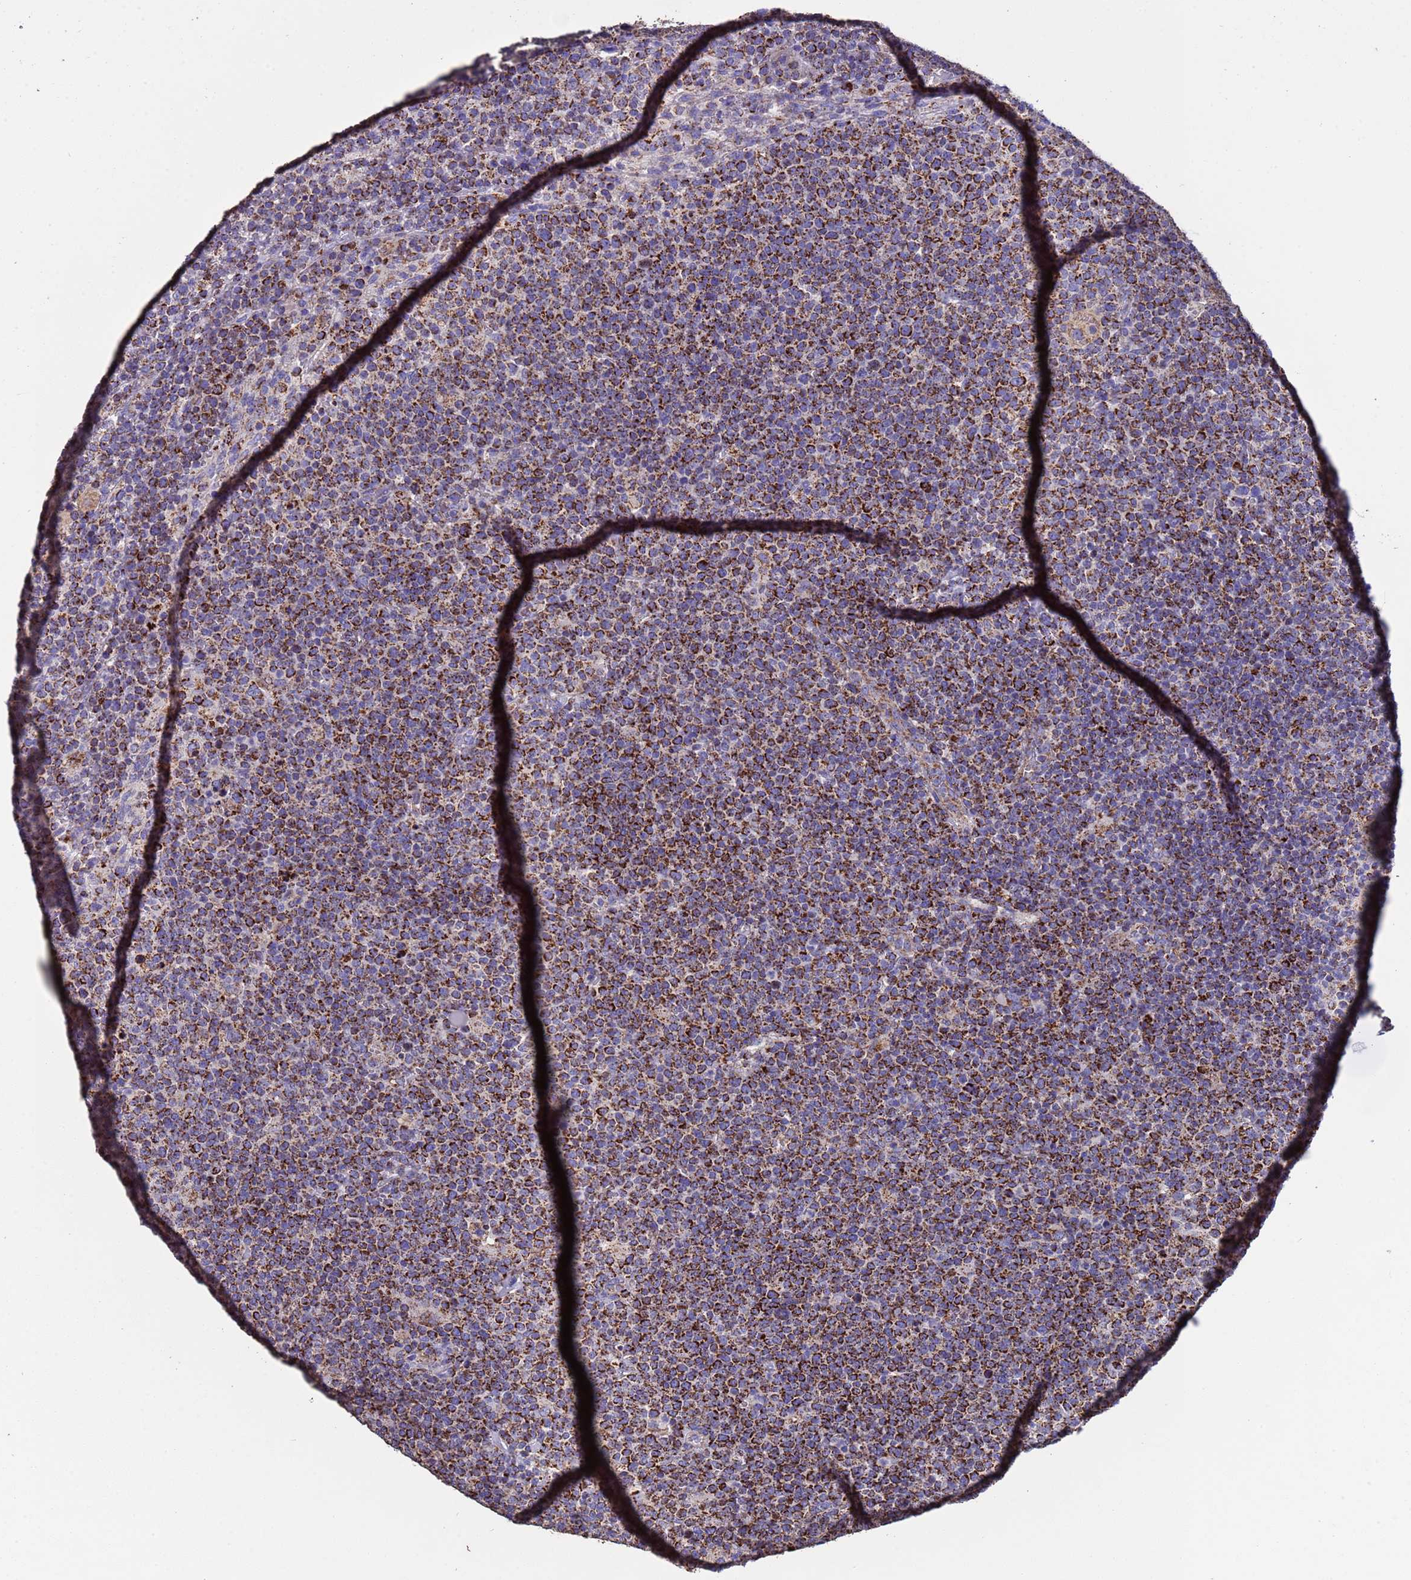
{"staining": {"intensity": "strong", "quantity": ">75%", "location": "cytoplasmic/membranous"}, "tissue": "lymphoma", "cell_type": "Tumor cells", "image_type": "cancer", "snomed": [{"axis": "morphology", "description": "Malignant lymphoma, non-Hodgkin's type, High grade"}, {"axis": "topography", "description": "Lymph node"}], "caption": "Tumor cells reveal high levels of strong cytoplasmic/membranous staining in approximately >75% of cells in human malignant lymphoma, non-Hodgkin's type (high-grade). (DAB (3,3'-diaminobenzidine) IHC with brightfield microscopy, high magnification).", "gene": "ZNFX1", "patient": {"sex": "male", "age": 61}}